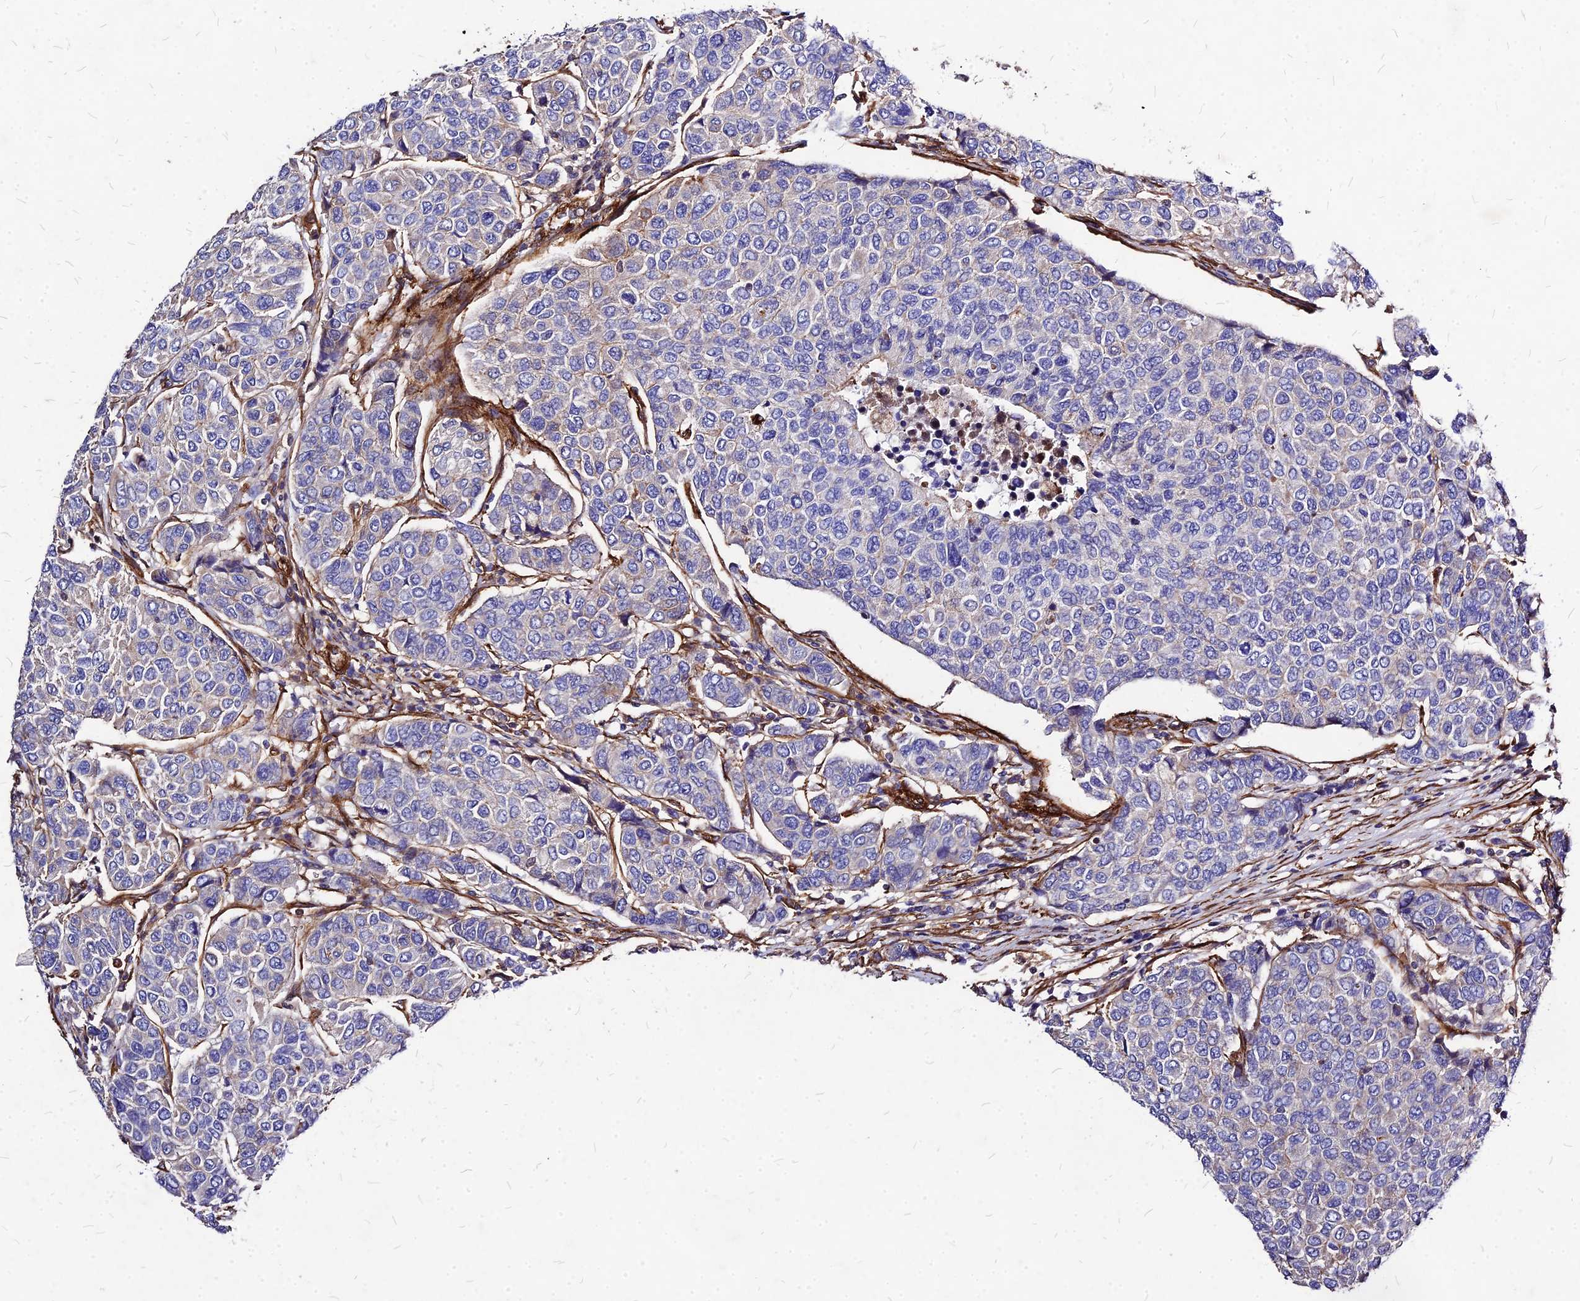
{"staining": {"intensity": "negative", "quantity": "none", "location": "none"}, "tissue": "breast cancer", "cell_type": "Tumor cells", "image_type": "cancer", "snomed": [{"axis": "morphology", "description": "Duct carcinoma"}, {"axis": "topography", "description": "Breast"}], "caption": "Immunohistochemical staining of human infiltrating ductal carcinoma (breast) shows no significant expression in tumor cells. (Stains: DAB (3,3'-diaminobenzidine) immunohistochemistry with hematoxylin counter stain, Microscopy: brightfield microscopy at high magnification).", "gene": "EFCC1", "patient": {"sex": "female", "age": 55}}